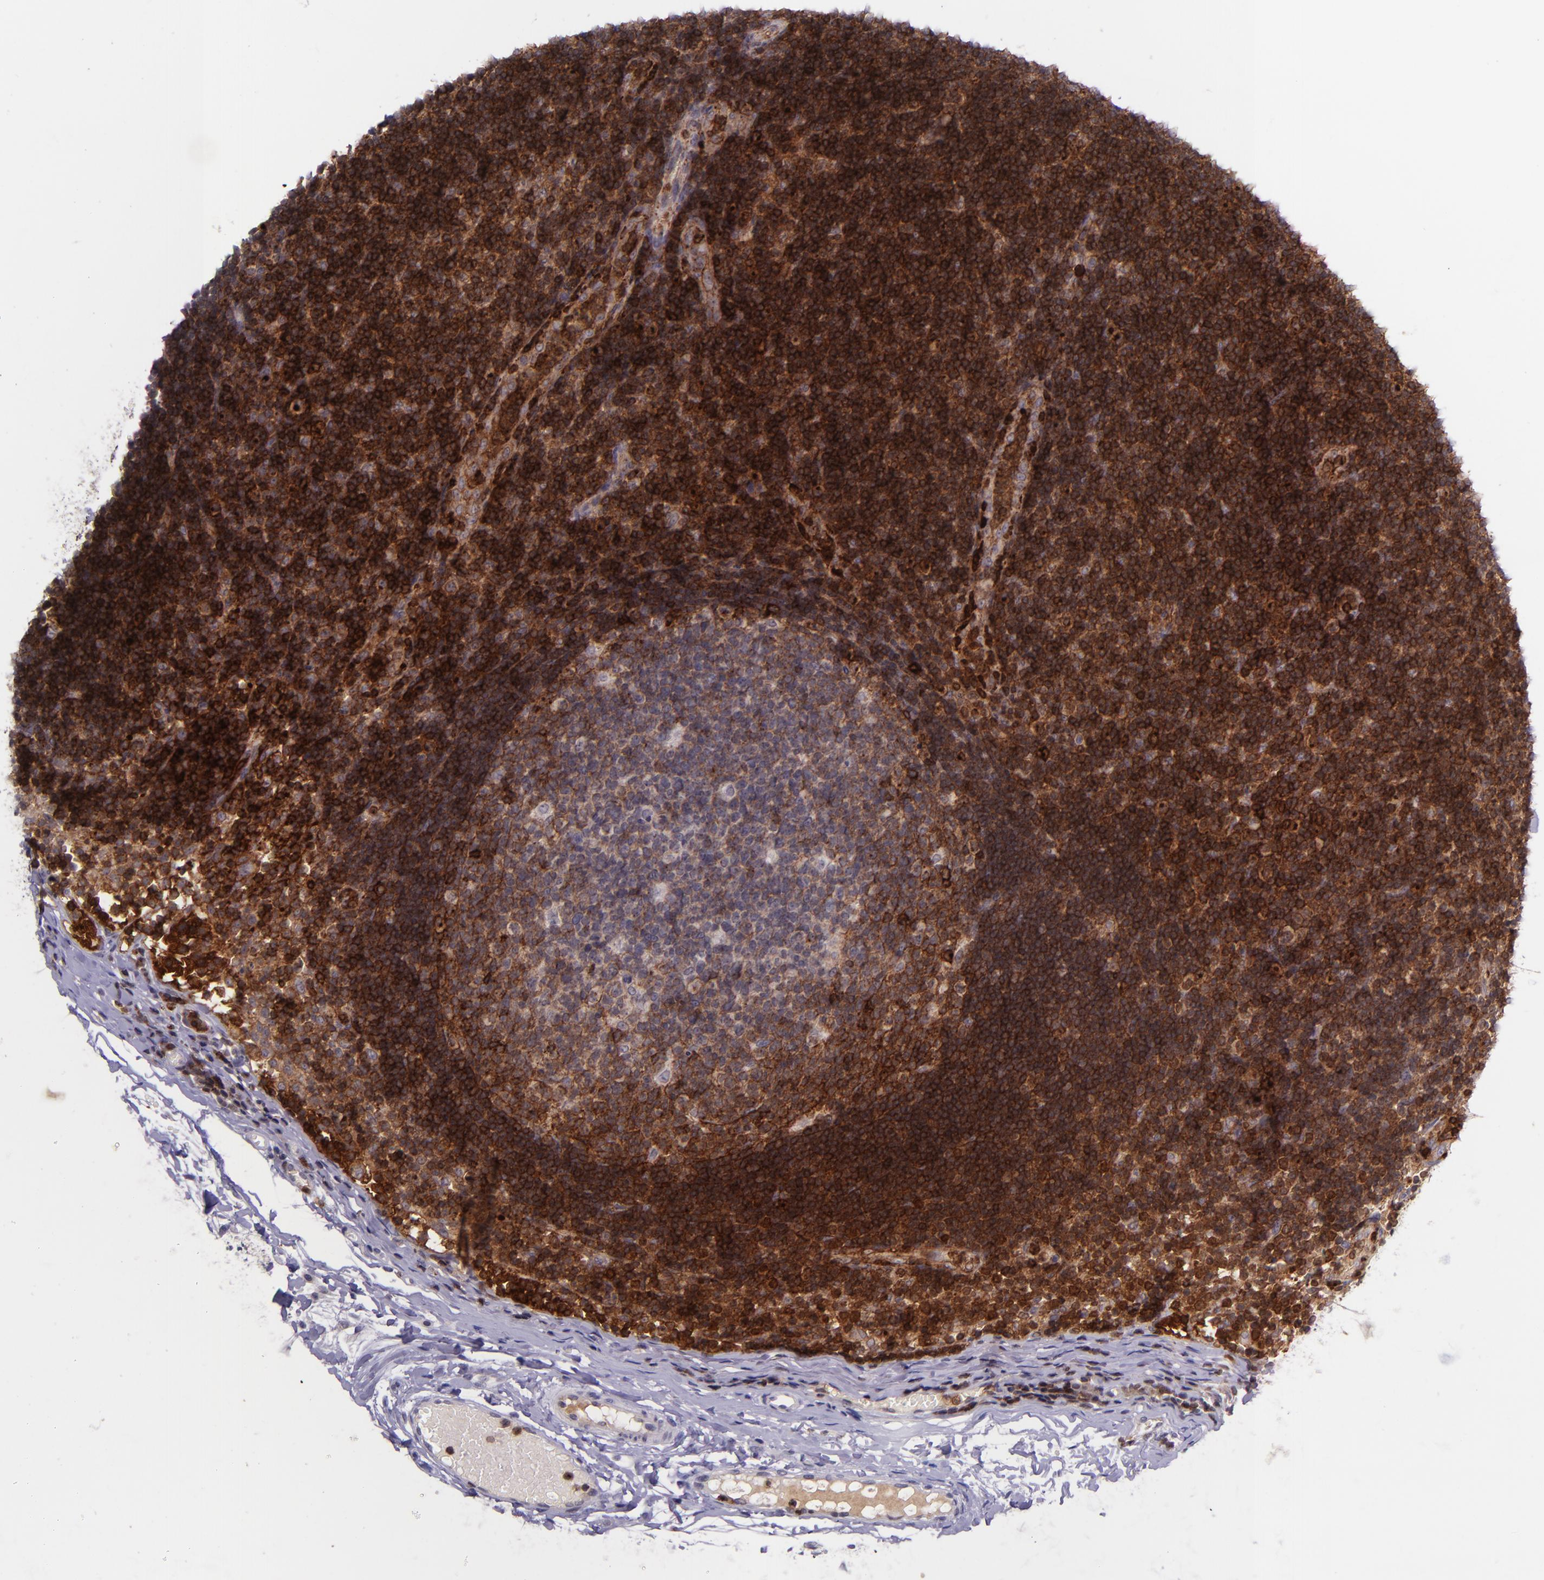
{"staining": {"intensity": "moderate", "quantity": "25%-75%", "location": "cytoplasmic/membranous"}, "tissue": "lymph node", "cell_type": "Germinal center cells", "image_type": "normal", "snomed": [{"axis": "morphology", "description": "Normal tissue, NOS"}, {"axis": "morphology", "description": "Inflammation, NOS"}, {"axis": "topography", "description": "Lymph node"}, {"axis": "topography", "description": "Salivary gland"}], "caption": "A medium amount of moderate cytoplasmic/membranous staining is appreciated in about 25%-75% of germinal center cells in benign lymph node.", "gene": "SELL", "patient": {"sex": "male", "age": 3}}